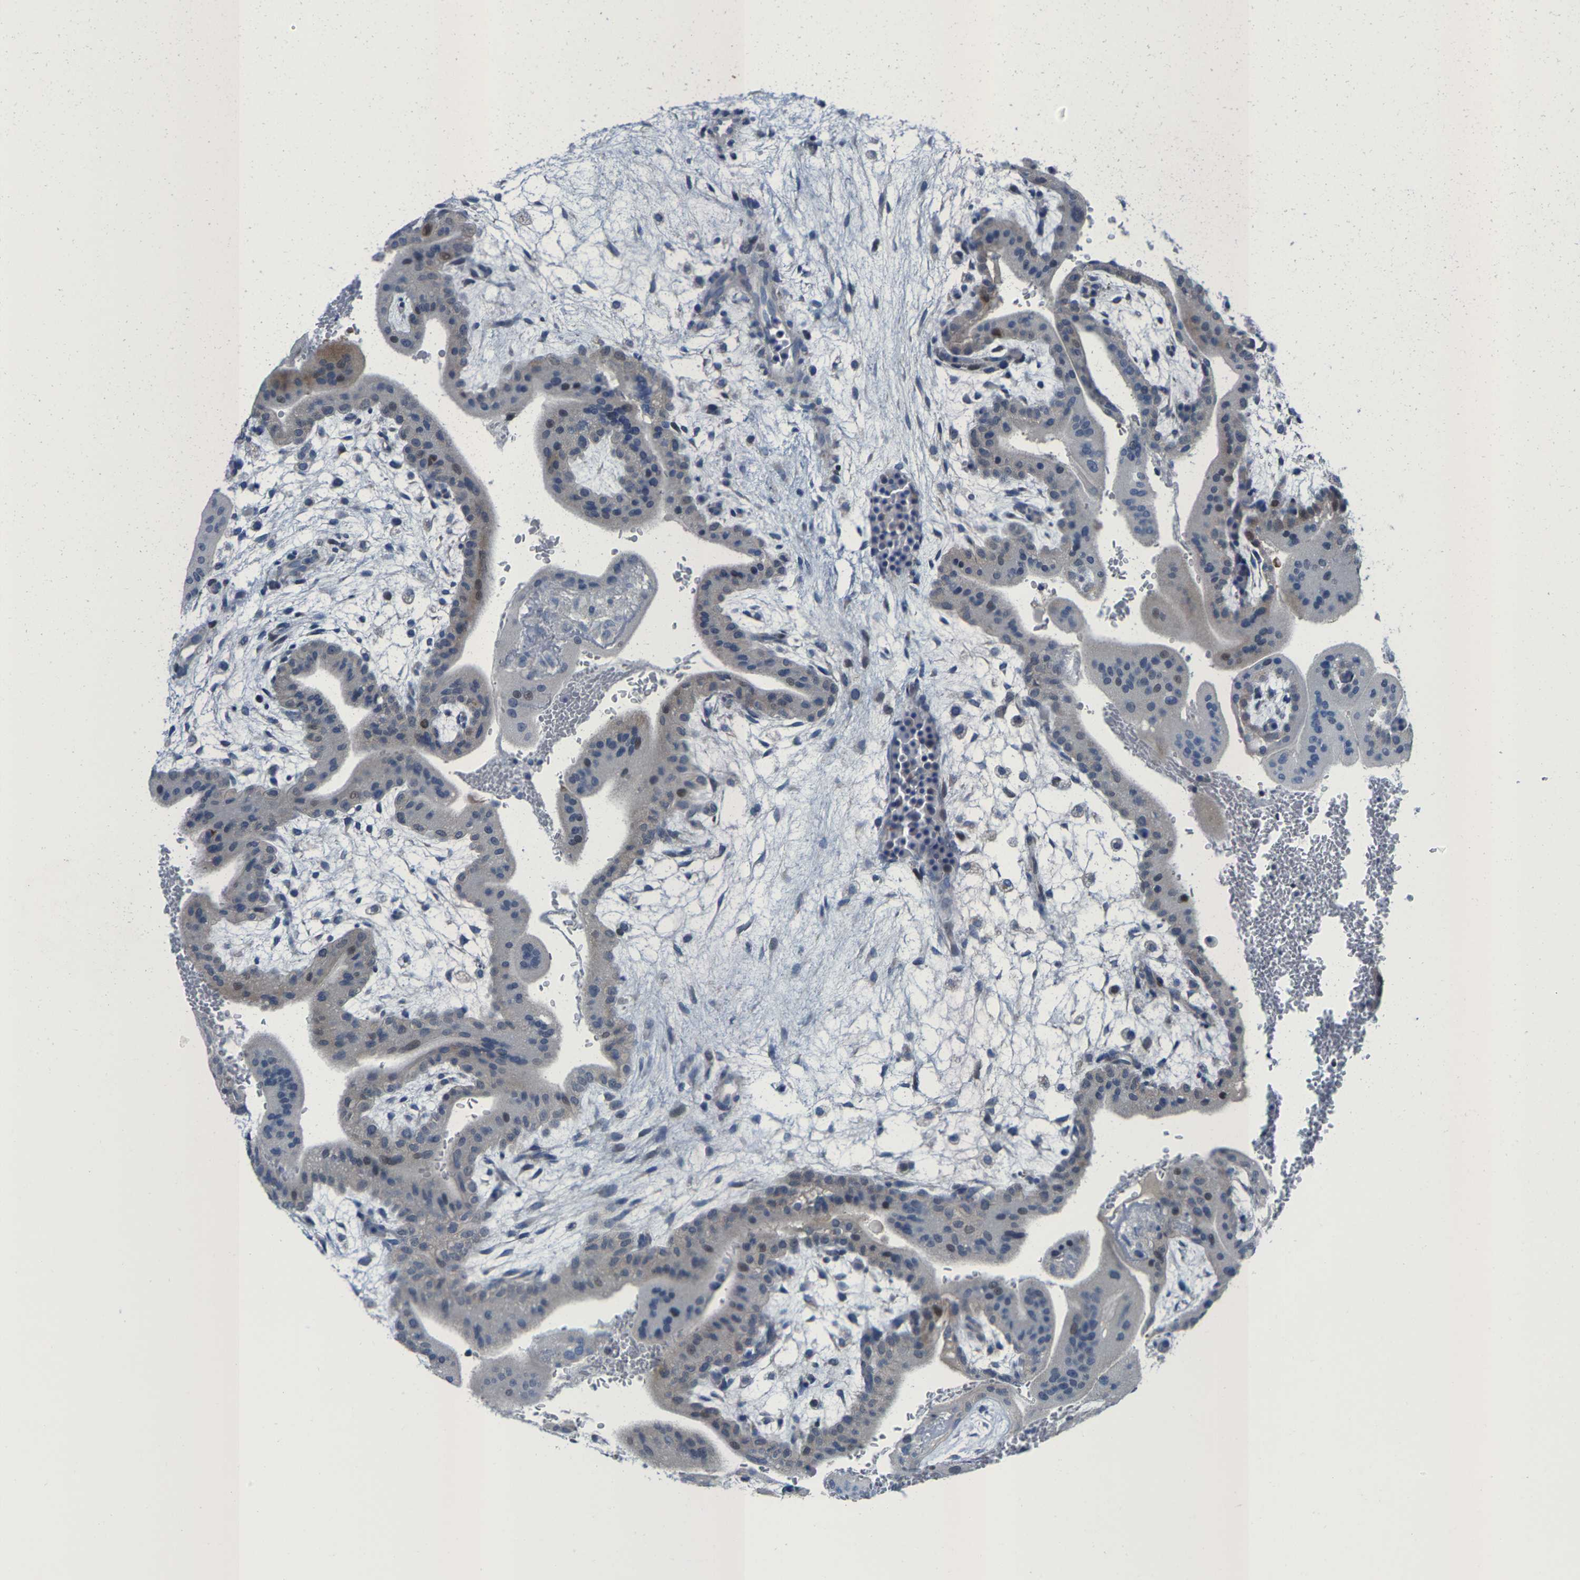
{"staining": {"intensity": "weak", "quantity": "<25%", "location": "cytoplasmic/membranous,nuclear"}, "tissue": "placenta", "cell_type": "Decidual cells", "image_type": "normal", "snomed": [{"axis": "morphology", "description": "Normal tissue, NOS"}, {"axis": "topography", "description": "Placenta"}], "caption": "High magnification brightfield microscopy of normal placenta stained with DAB (brown) and counterstained with hematoxylin (blue): decidual cells show no significant expression. (DAB immunohistochemistry (IHC) with hematoxylin counter stain).", "gene": "KLHL1", "patient": {"sex": "female", "age": 35}}